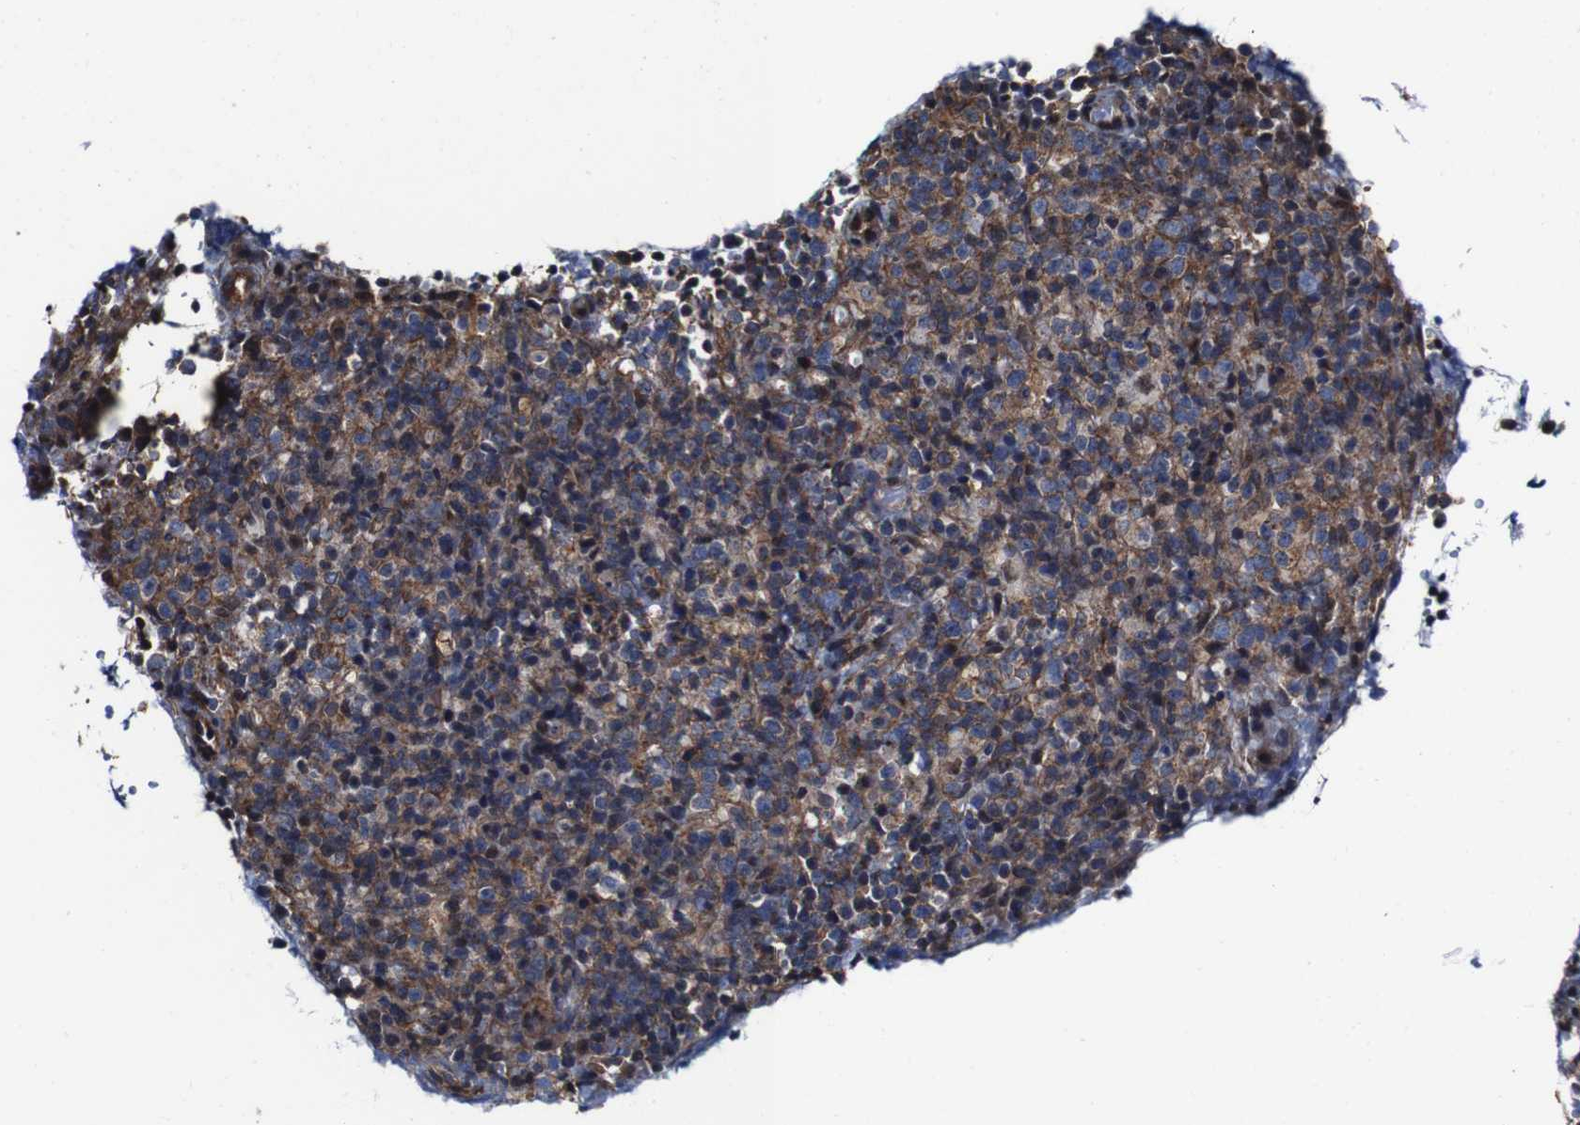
{"staining": {"intensity": "strong", "quantity": ">75%", "location": "cytoplasmic/membranous"}, "tissue": "lymphoma", "cell_type": "Tumor cells", "image_type": "cancer", "snomed": [{"axis": "morphology", "description": "Malignant lymphoma, non-Hodgkin's type, High grade"}, {"axis": "topography", "description": "Lymph node"}], "caption": "An immunohistochemistry image of neoplastic tissue is shown. Protein staining in brown shows strong cytoplasmic/membranous positivity in high-grade malignant lymphoma, non-Hodgkin's type within tumor cells. (Brightfield microscopy of DAB IHC at high magnification).", "gene": "CSF1R", "patient": {"sex": "female", "age": 76}}